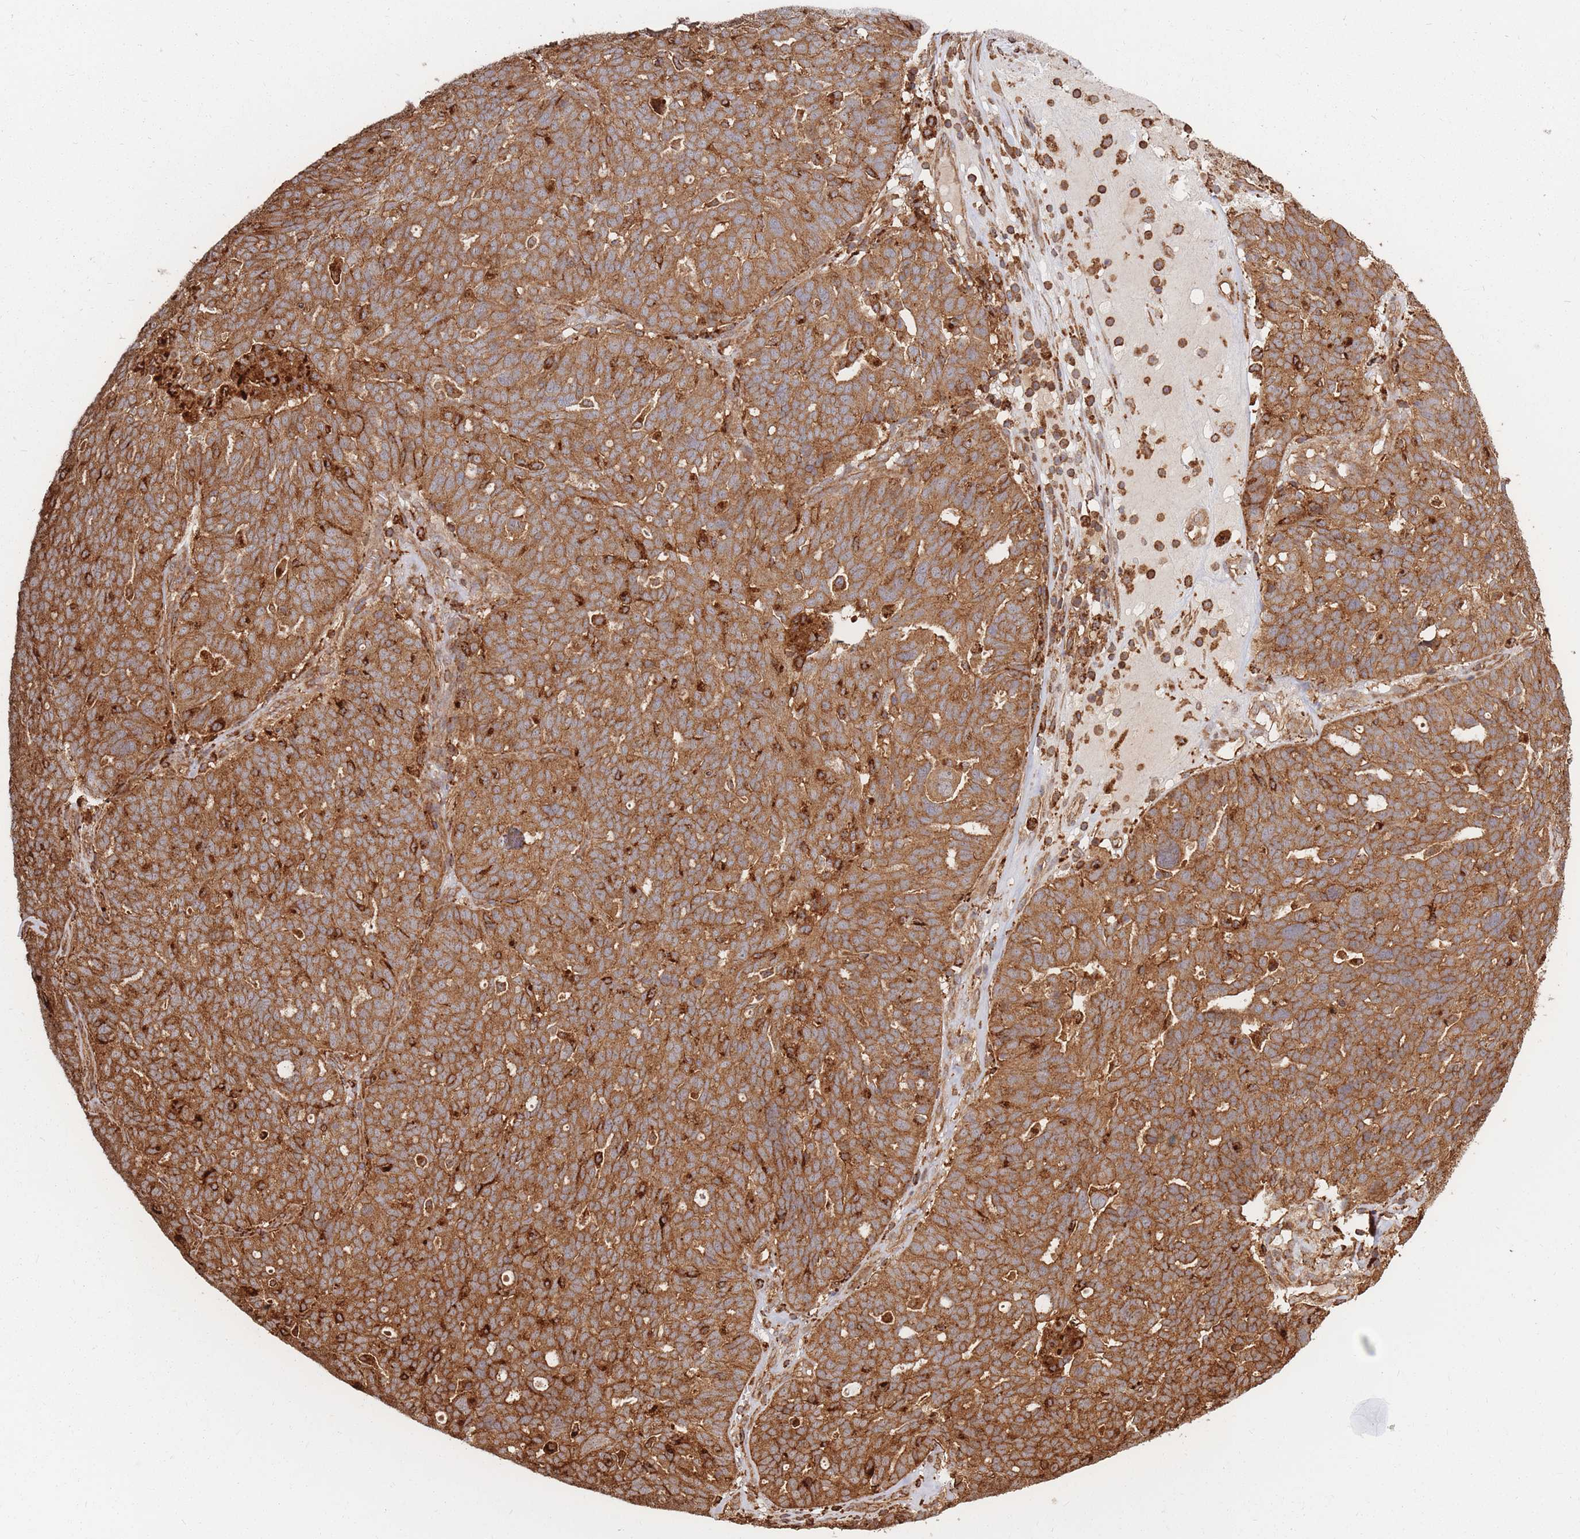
{"staining": {"intensity": "strong", "quantity": ">75%", "location": "cytoplasmic/membranous"}, "tissue": "ovarian cancer", "cell_type": "Tumor cells", "image_type": "cancer", "snomed": [{"axis": "morphology", "description": "Cystadenocarcinoma, serous, NOS"}, {"axis": "topography", "description": "Ovary"}], "caption": "Ovarian serous cystadenocarcinoma was stained to show a protein in brown. There is high levels of strong cytoplasmic/membranous expression in about >75% of tumor cells.", "gene": "RASSF2", "patient": {"sex": "female", "age": 59}}